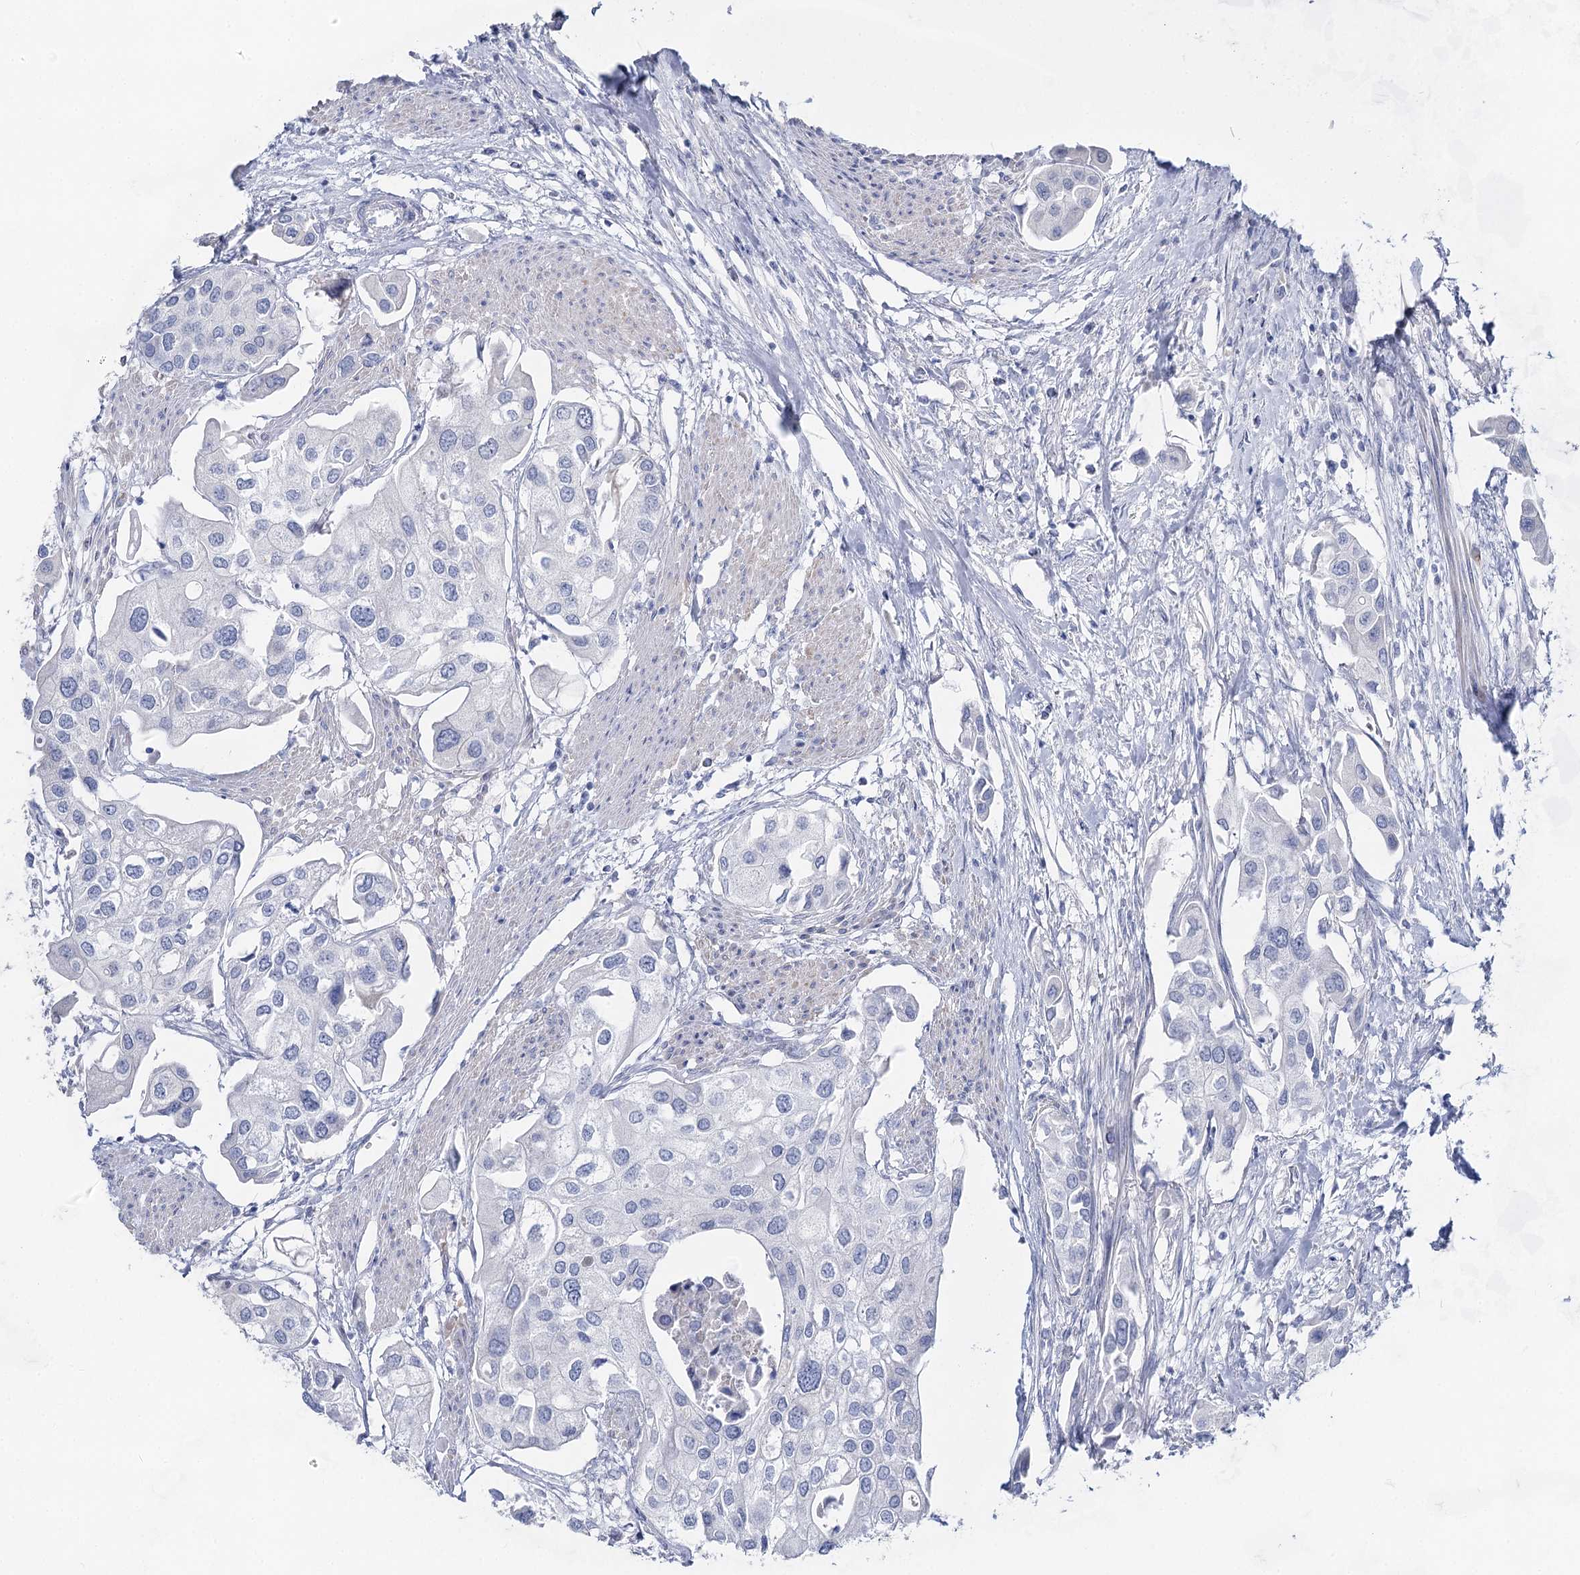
{"staining": {"intensity": "negative", "quantity": "none", "location": "none"}, "tissue": "urothelial cancer", "cell_type": "Tumor cells", "image_type": "cancer", "snomed": [{"axis": "morphology", "description": "Urothelial carcinoma, High grade"}, {"axis": "topography", "description": "Urinary bladder"}], "caption": "This is an immunohistochemistry micrograph of human high-grade urothelial carcinoma. There is no staining in tumor cells.", "gene": "ACRV1", "patient": {"sex": "male", "age": 64}}